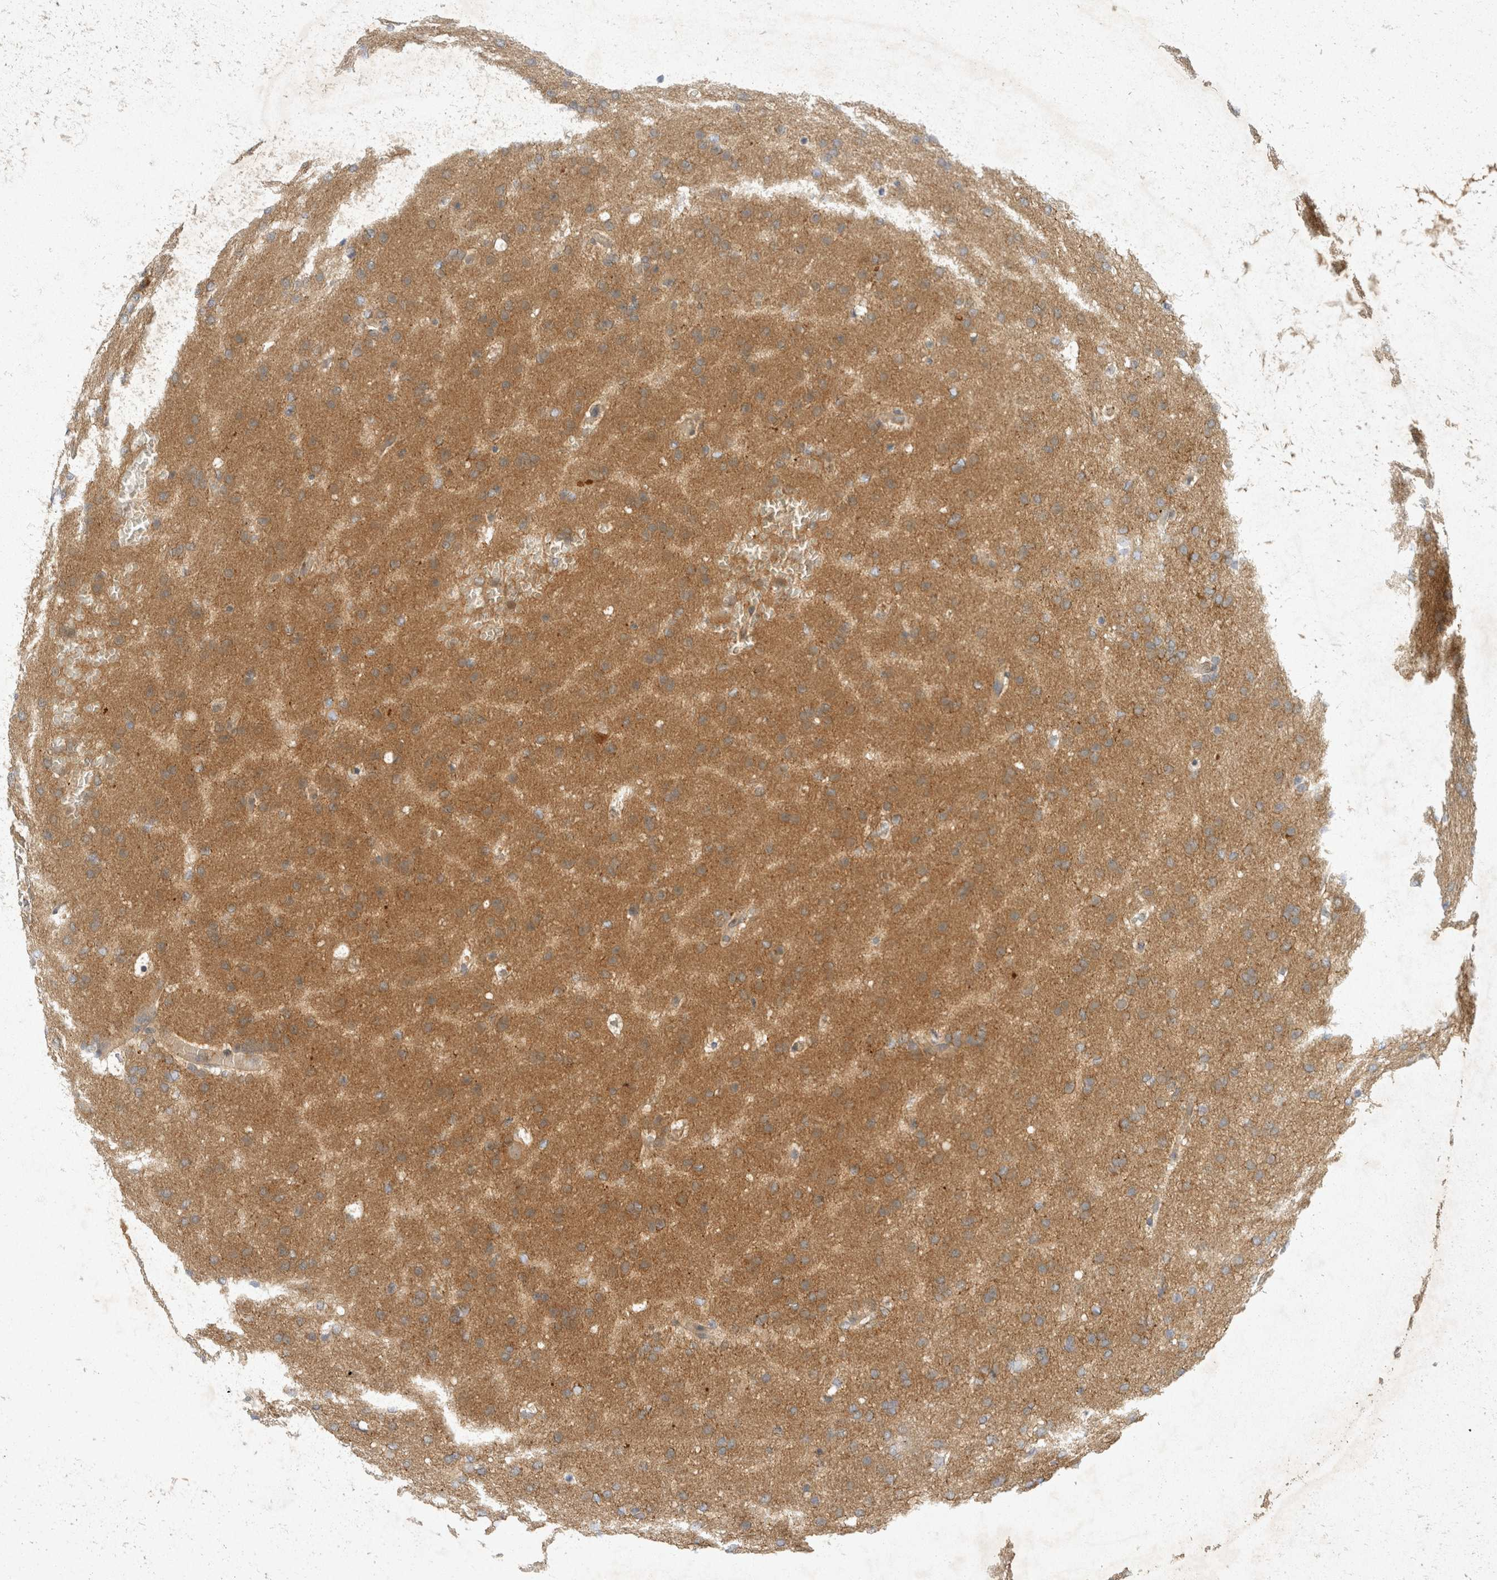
{"staining": {"intensity": "negative", "quantity": "none", "location": "none"}, "tissue": "glioma", "cell_type": "Tumor cells", "image_type": "cancer", "snomed": [{"axis": "morphology", "description": "Glioma, malignant, Low grade"}, {"axis": "topography", "description": "Brain"}], "caption": "This is an immunohistochemistry (IHC) photomicrograph of human low-grade glioma (malignant). There is no positivity in tumor cells.", "gene": "TOM1L2", "patient": {"sex": "female", "age": 37}}